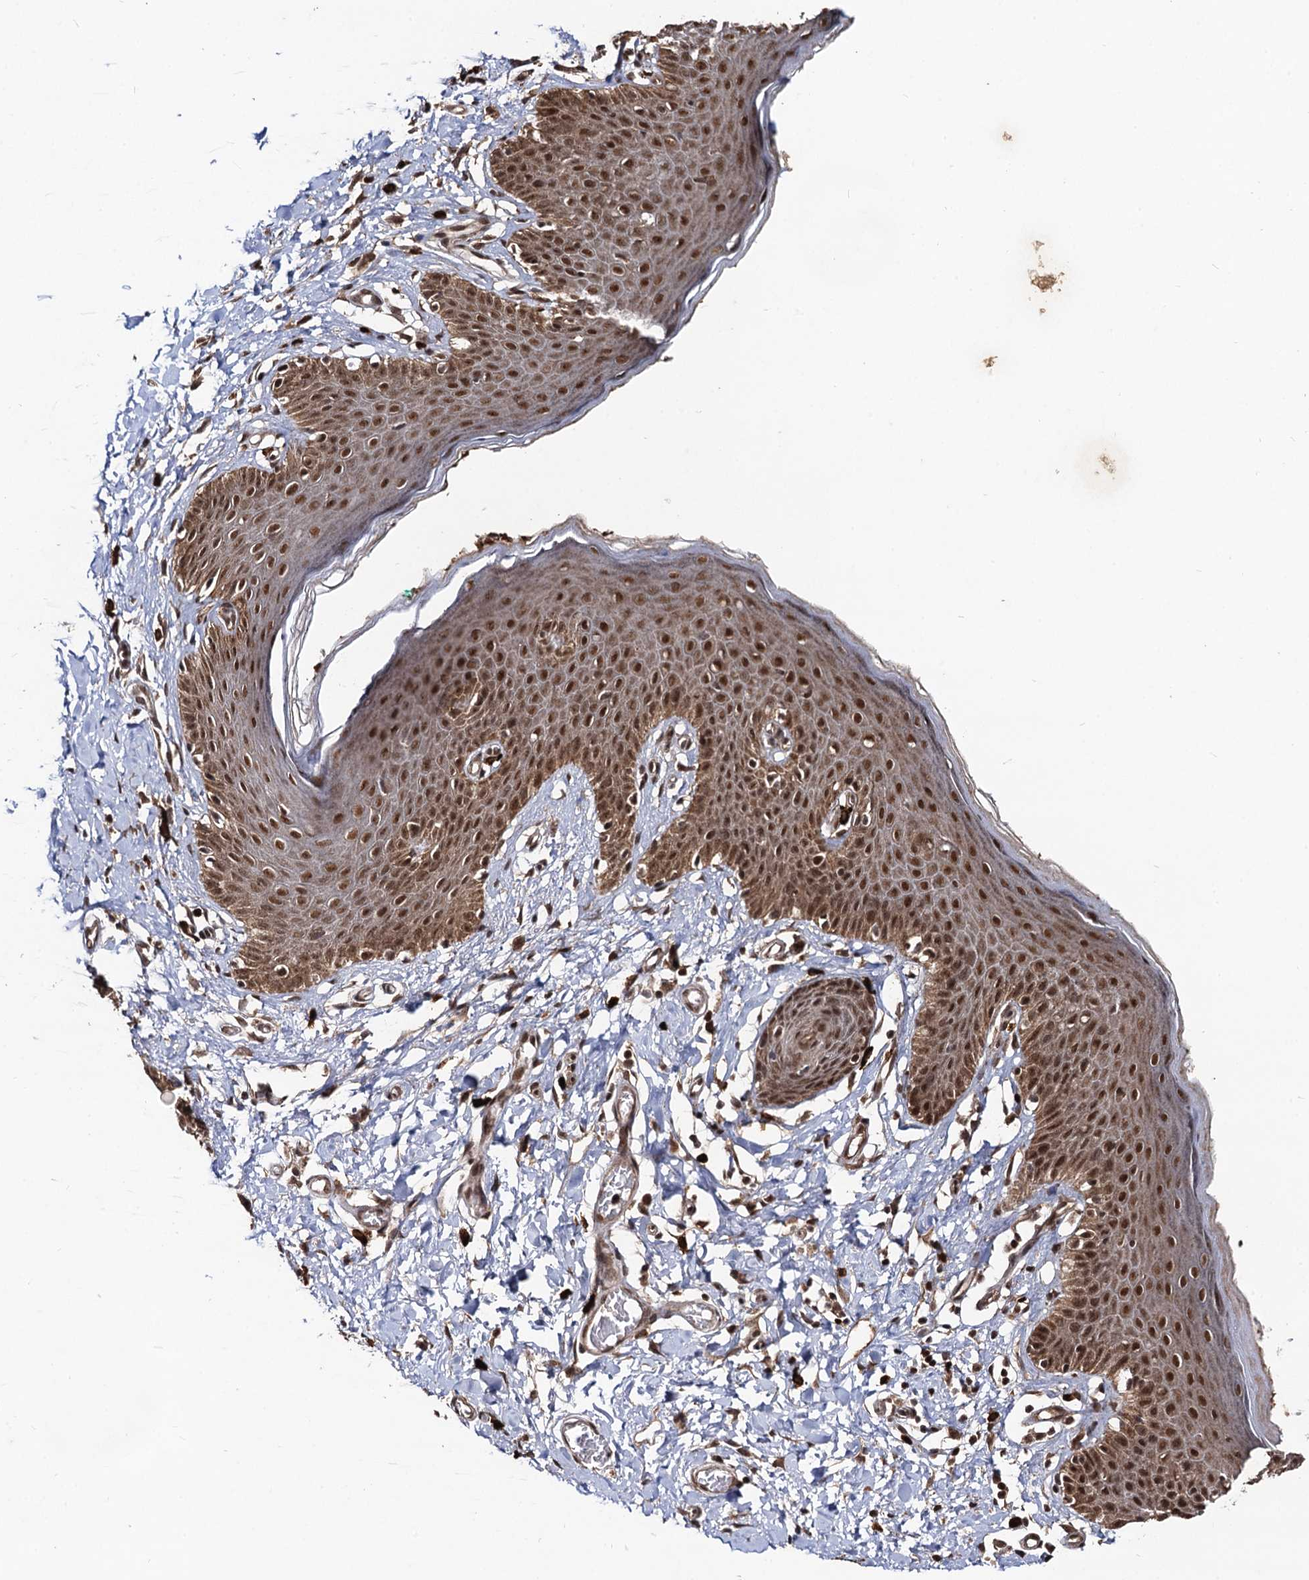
{"staining": {"intensity": "strong", "quantity": ">75%", "location": "cytoplasmic/membranous,nuclear"}, "tissue": "skin", "cell_type": "Epidermal cells", "image_type": "normal", "snomed": [{"axis": "morphology", "description": "Normal tissue, NOS"}, {"axis": "topography", "description": "Vulva"}], "caption": "High-magnification brightfield microscopy of normal skin stained with DAB (brown) and counterstained with hematoxylin (blue). epidermal cells exhibit strong cytoplasmic/membranous,nuclear expression is appreciated in about>75% of cells. The staining was performed using DAB (3,3'-diaminobenzidine) to visualize the protein expression in brown, while the nuclei were stained in blue with hematoxylin (Magnification: 20x).", "gene": "SFSWAP", "patient": {"sex": "female", "age": 66}}